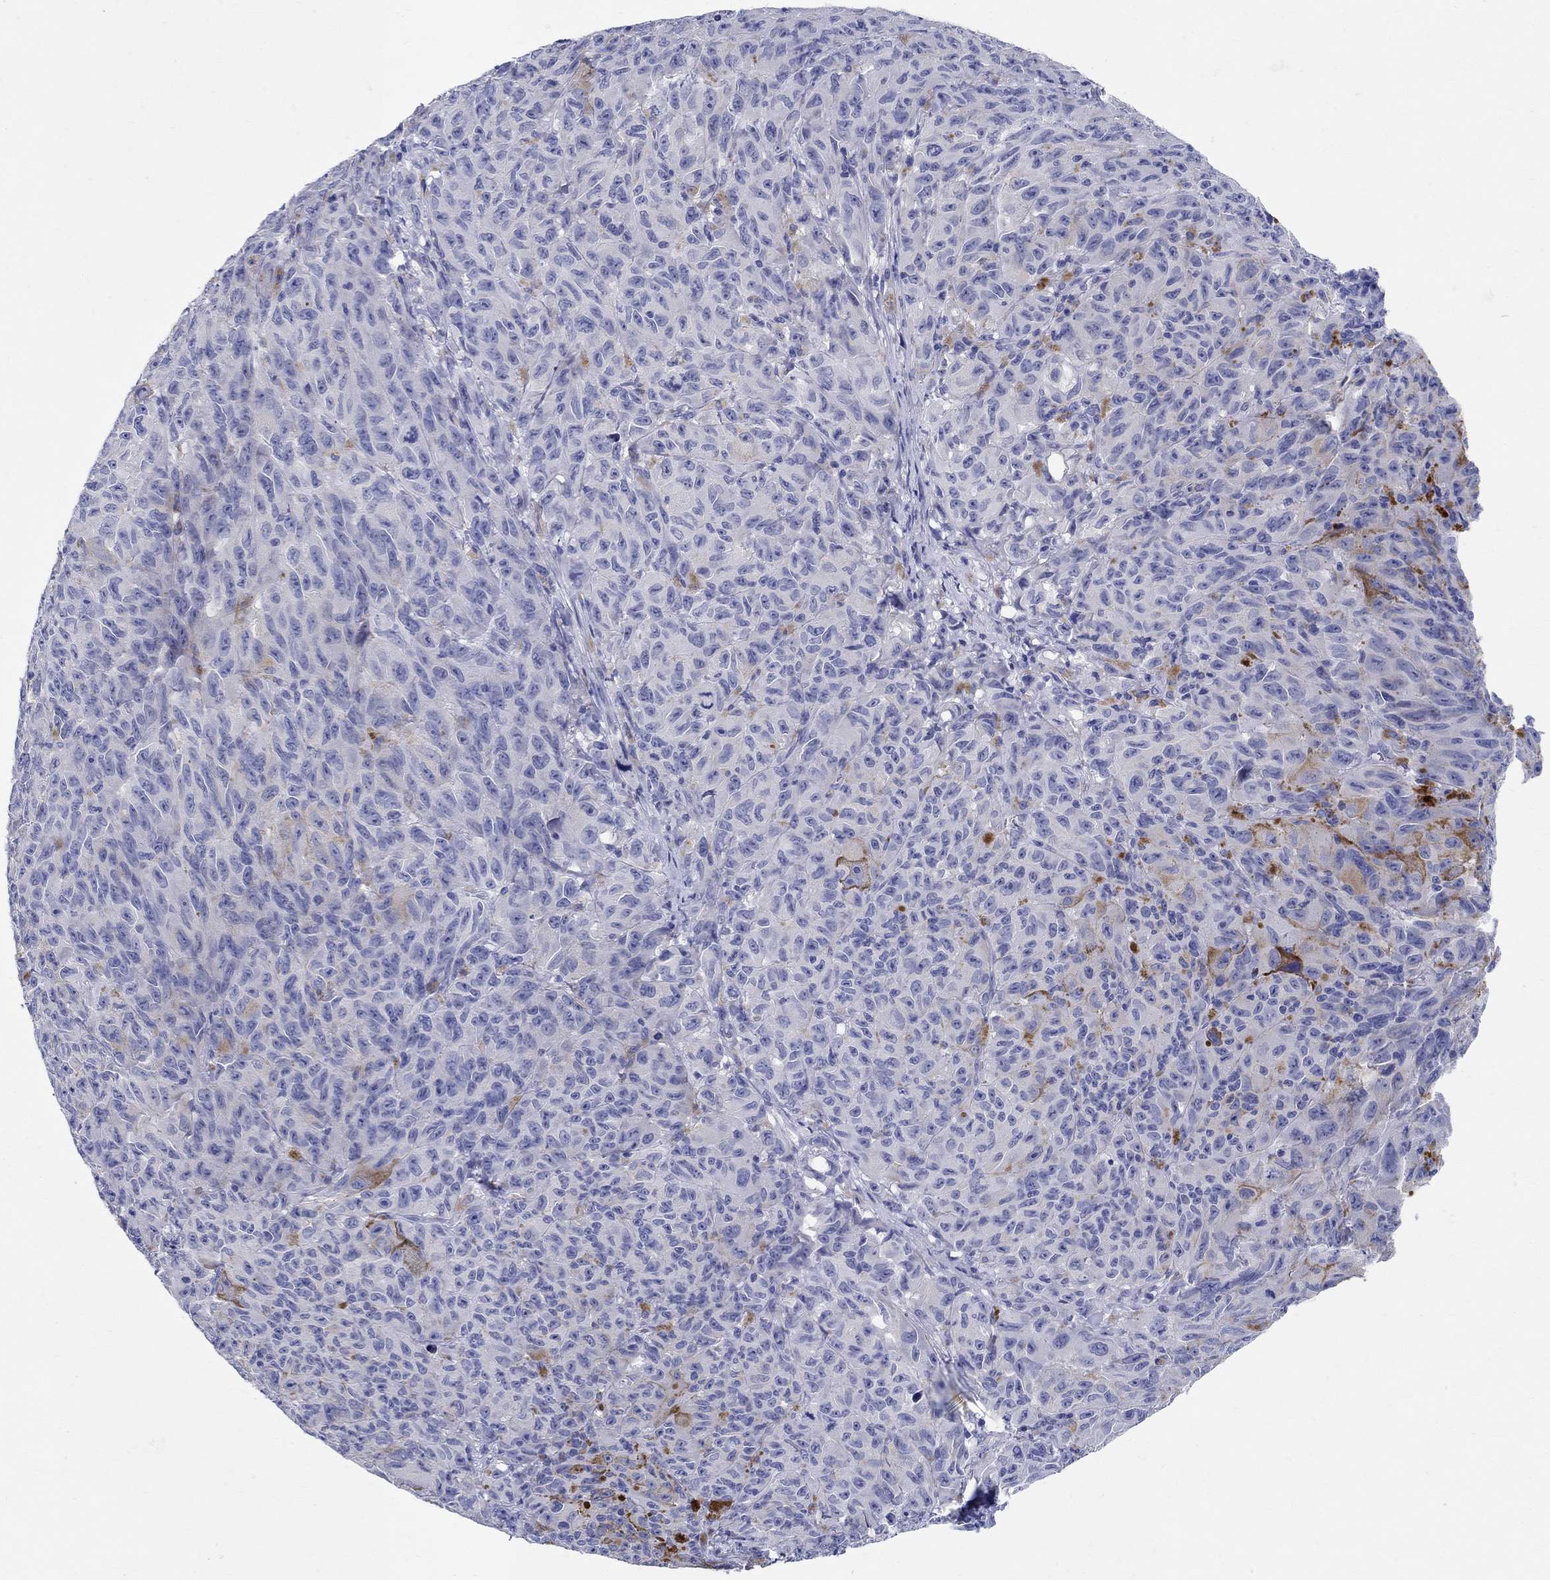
{"staining": {"intensity": "negative", "quantity": "none", "location": "none"}, "tissue": "melanoma", "cell_type": "Tumor cells", "image_type": "cancer", "snomed": [{"axis": "morphology", "description": "Malignant melanoma, NOS"}, {"axis": "topography", "description": "Vulva, labia, clitoris and Bartholin´s gland, NO"}], "caption": "Immunohistochemical staining of malignant melanoma displays no significant positivity in tumor cells.", "gene": "CRYGD", "patient": {"sex": "female", "age": 75}}